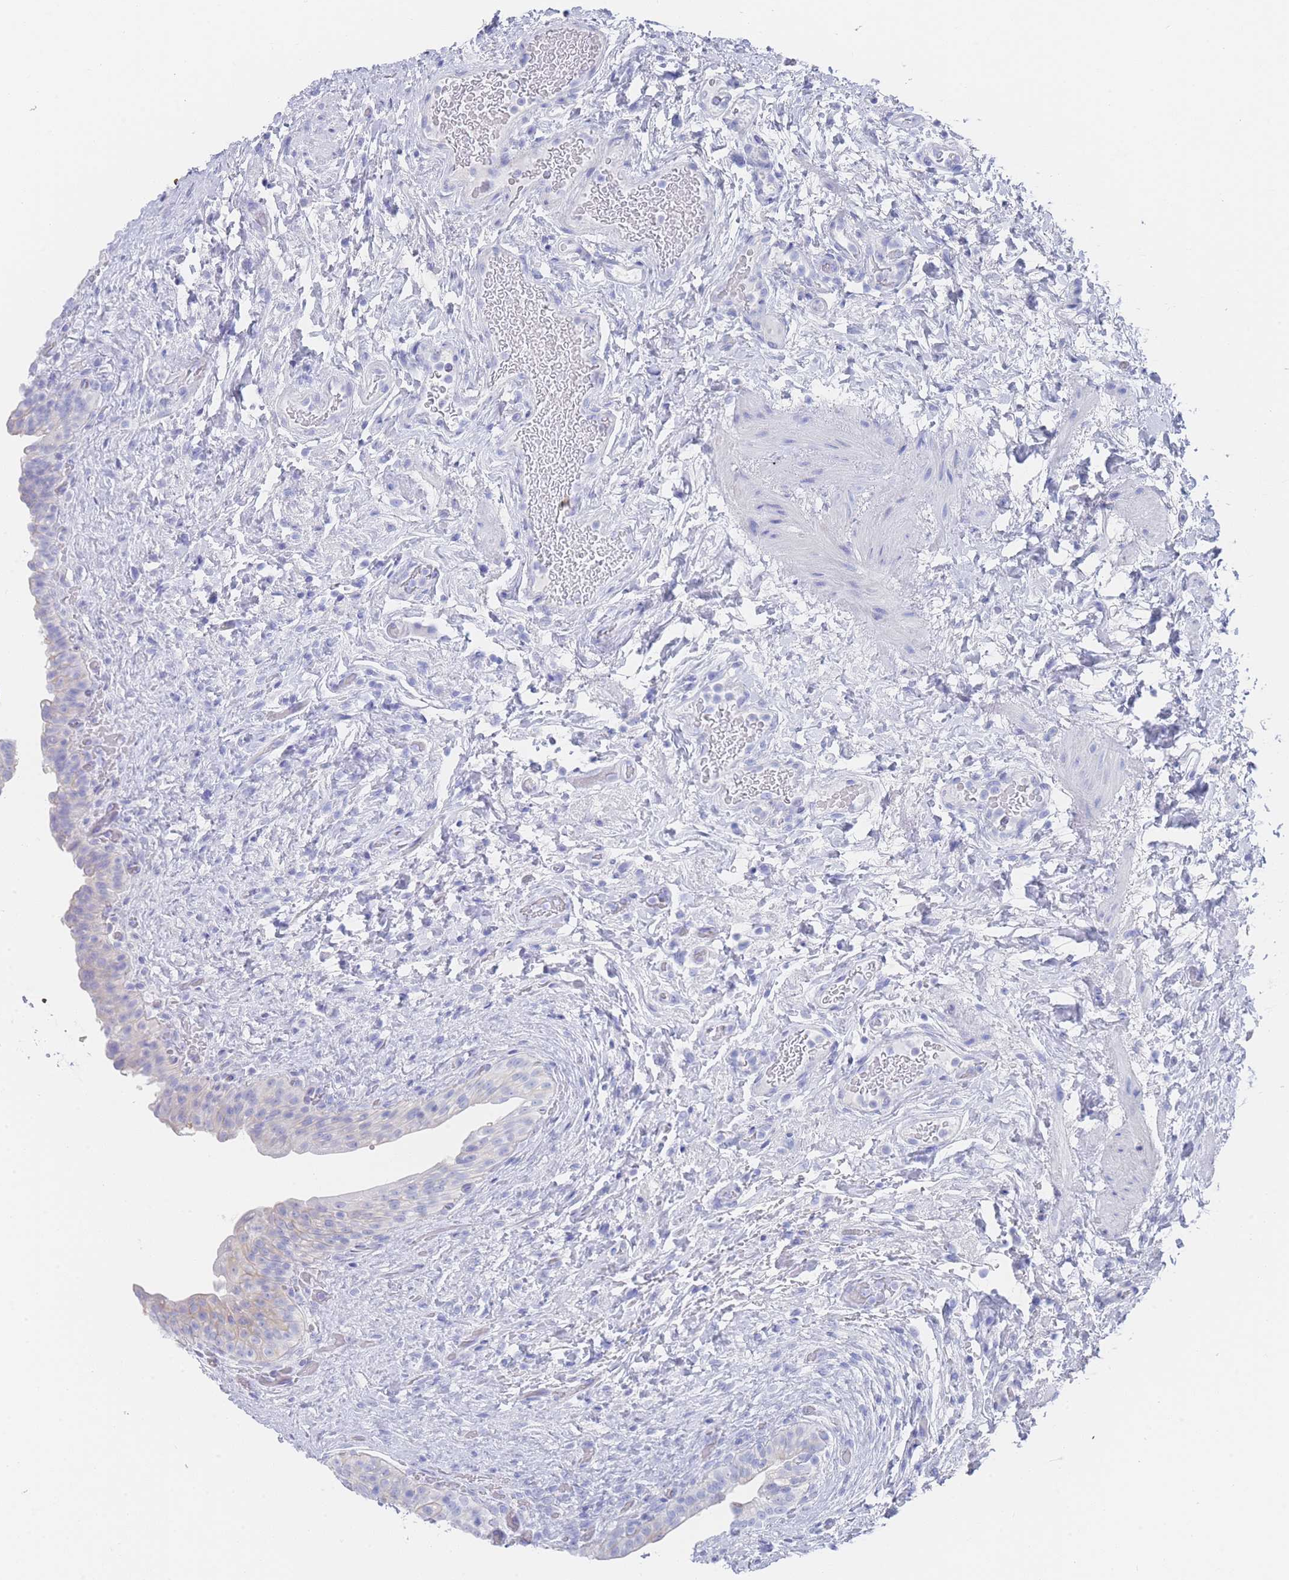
{"staining": {"intensity": "negative", "quantity": "none", "location": "none"}, "tissue": "urinary bladder", "cell_type": "Urothelial cells", "image_type": "normal", "snomed": [{"axis": "morphology", "description": "Normal tissue, NOS"}, {"axis": "topography", "description": "Urinary bladder"}], "caption": "DAB immunohistochemical staining of unremarkable urinary bladder displays no significant staining in urothelial cells.", "gene": "LRRC37A2", "patient": {"sex": "male", "age": 69}}